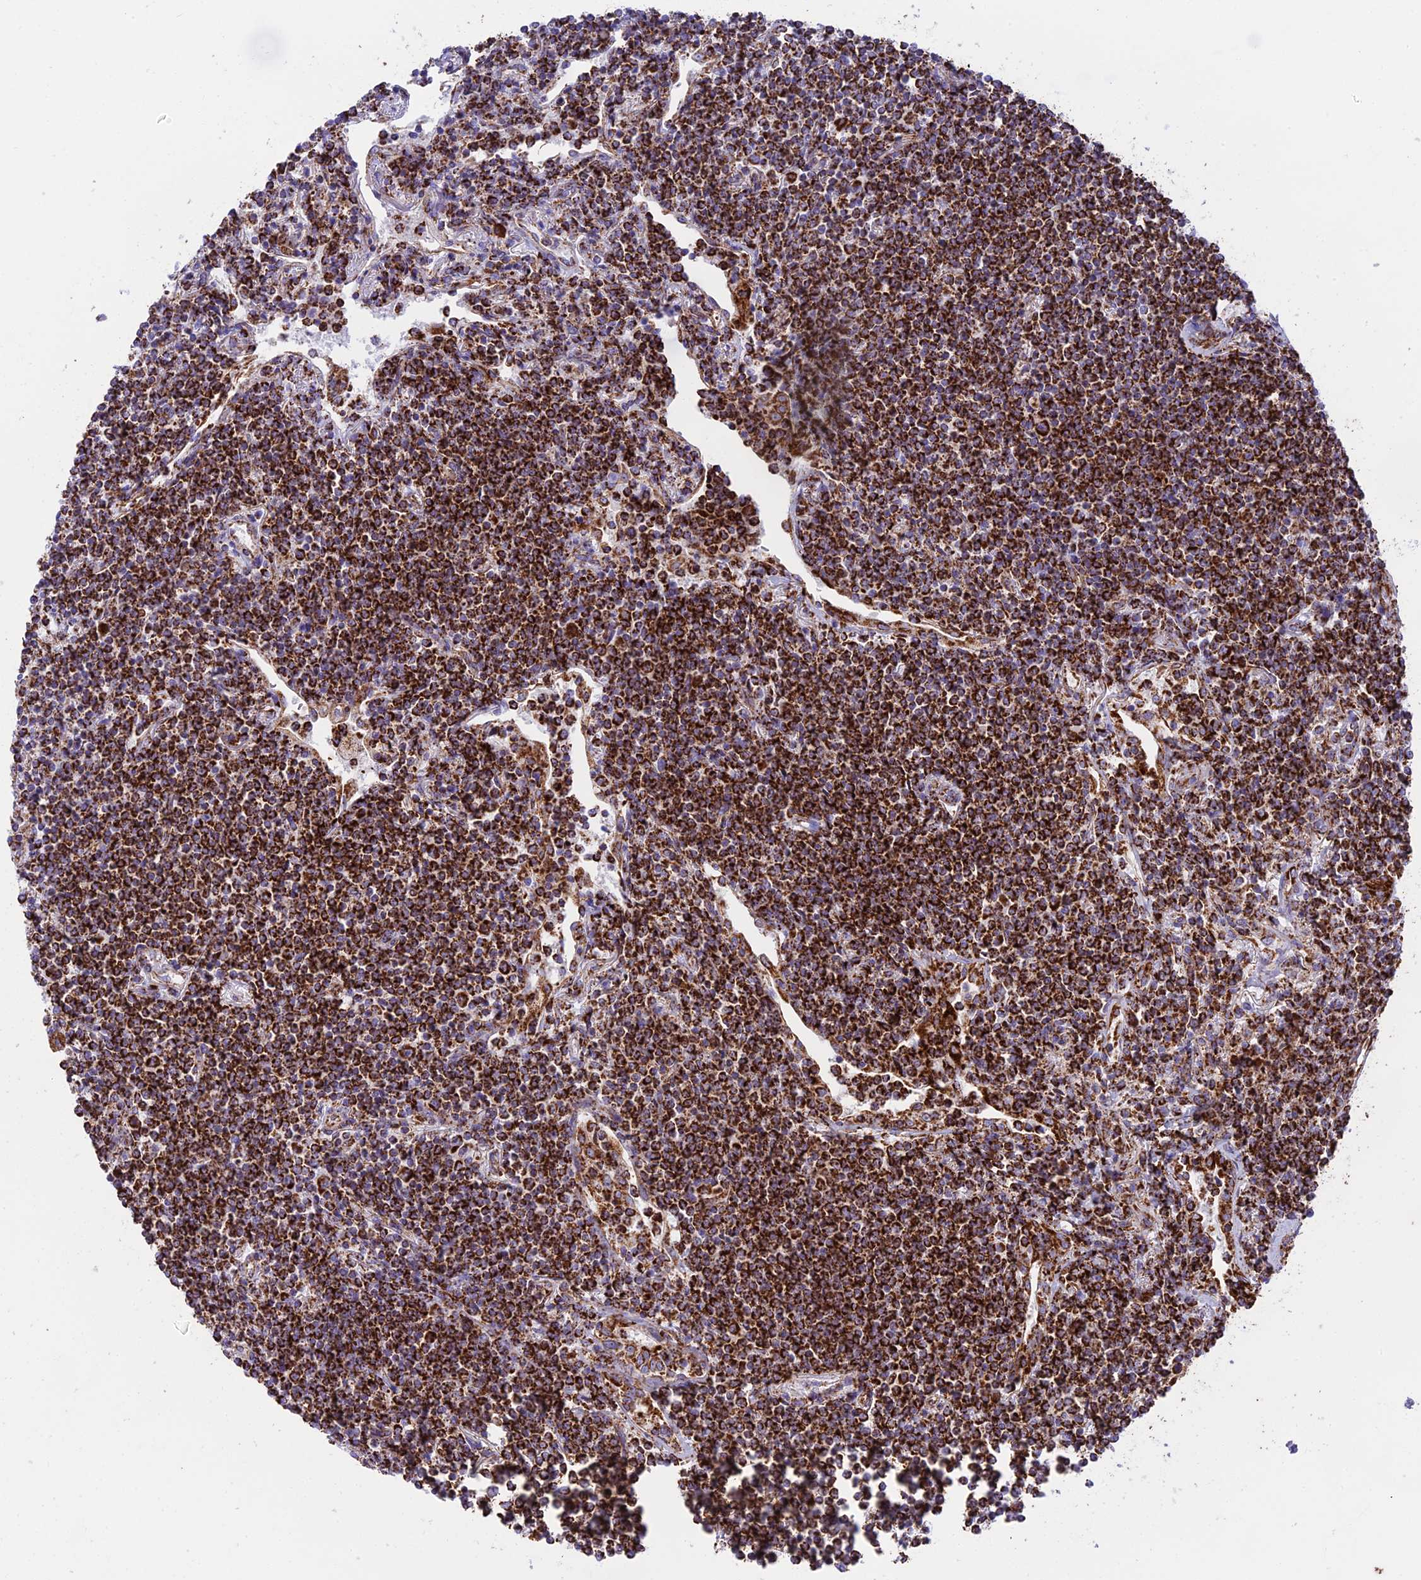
{"staining": {"intensity": "strong", "quantity": ">75%", "location": "cytoplasmic/membranous"}, "tissue": "lymphoma", "cell_type": "Tumor cells", "image_type": "cancer", "snomed": [{"axis": "morphology", "description": "Malignant lymphoma, non-Hodgkin's type, Low grade"}, {"axis": "topography", "description": "Lung"}], "caption": "Lymphoma stained for a protein demonstrates strong cytoplasmic/membranous positivity in tumor cells. (IHC, brightfield microscopy, high magnification).", "gene": "CHCHD3", "patient": {"sex": "female", "age": 71}}